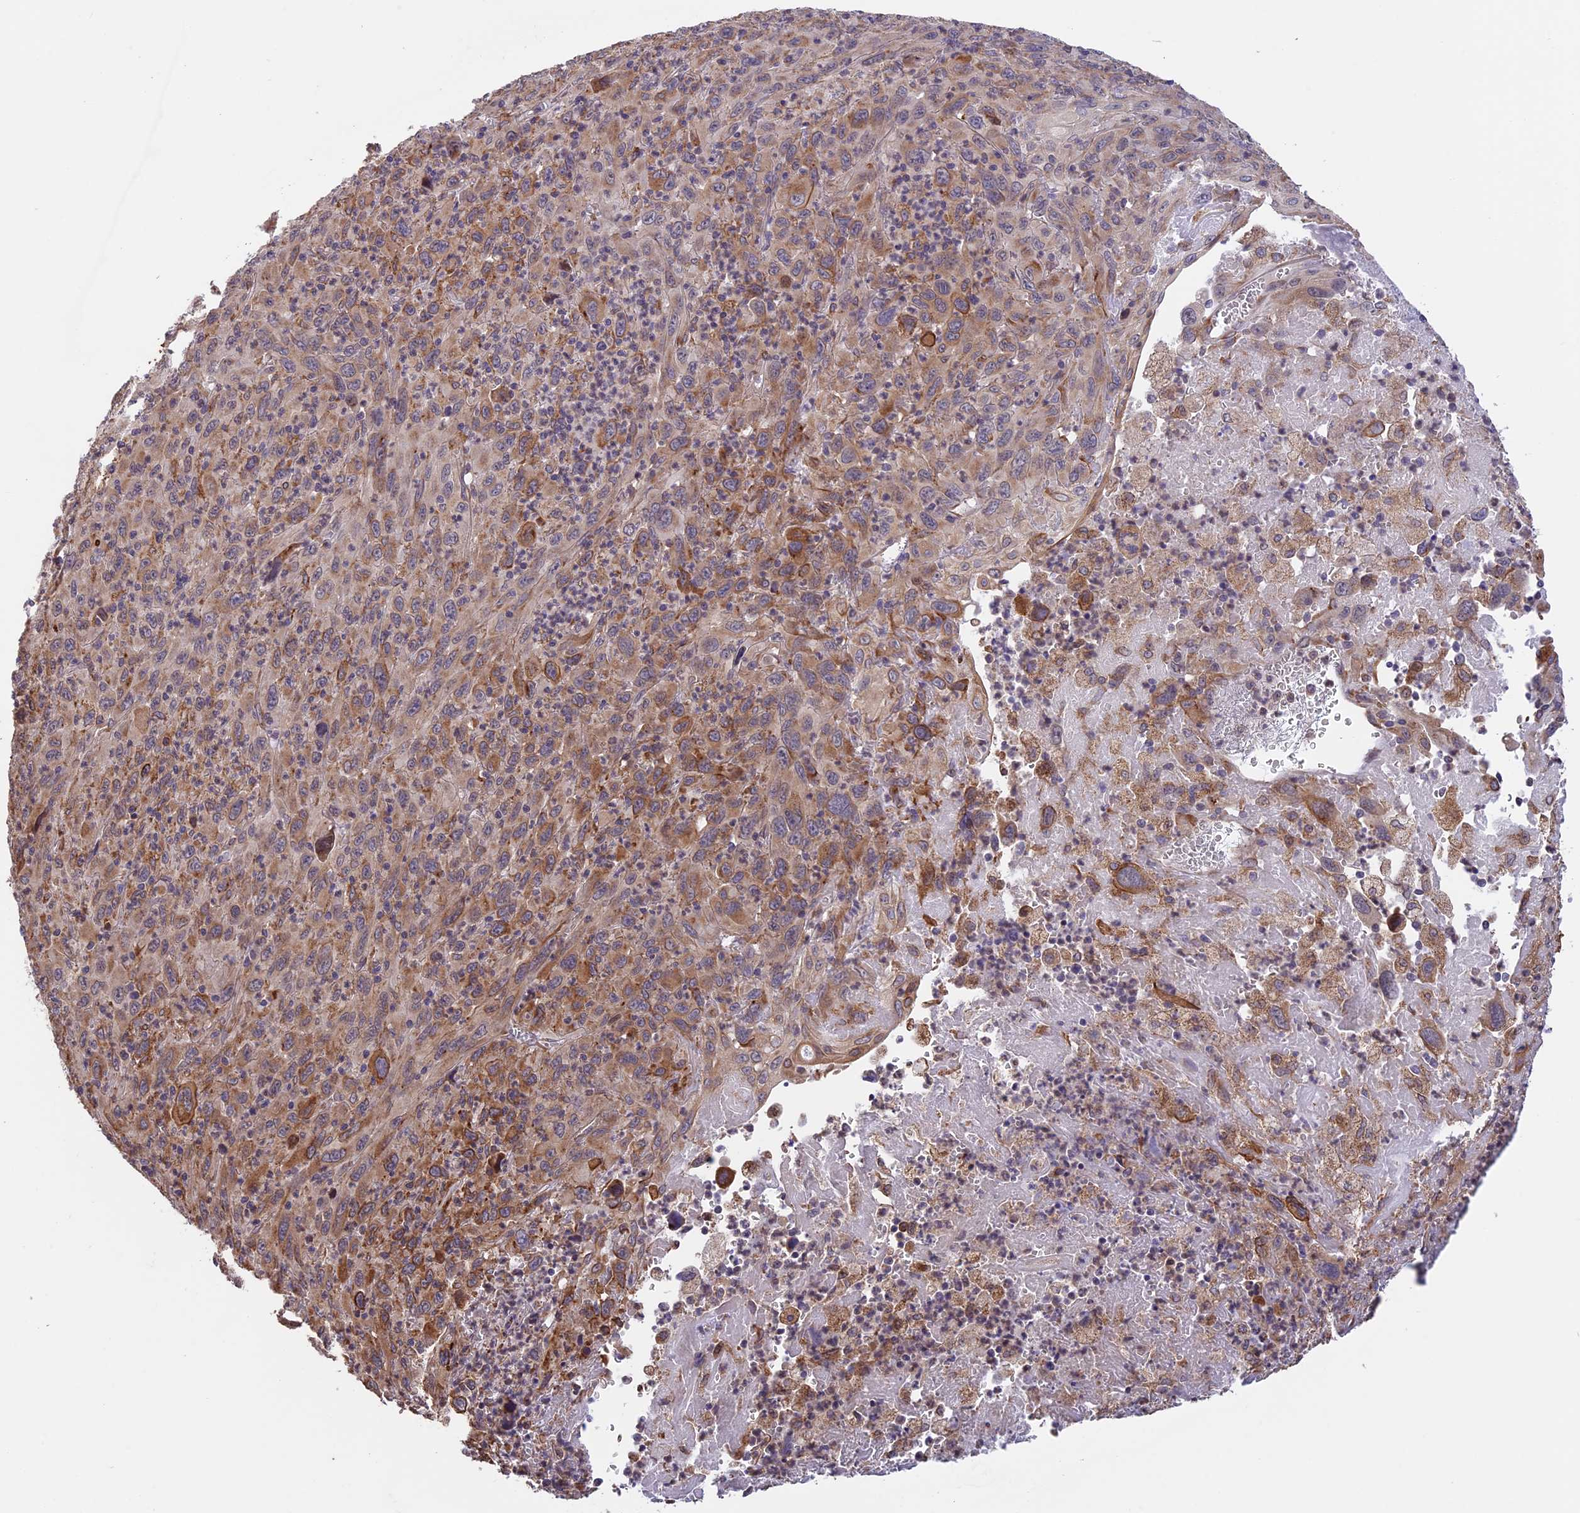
{"staining": {"intensity": "moderate", "quantity": "25%-75%", "location": "cytoplasmic/membranous"}, "tissue": "melanoma", "cell_type": "Tumor cells", "image_type": "cancer", "snomed": [{"axis": "morphology", "description": "Malignant melanoma, Metastatic site"}, {"axis": "topography", "description": "Skin"}], "caption": "Malignant melanoma (metastatic site) was stained to show a protein in brown. There is medium levels of moderate cytoplasmic/membranous positivity in approximately 25%-75% of tumor cells.", "gene": "DMRTA2", "patient": {"sex": "female", "age": 56}}